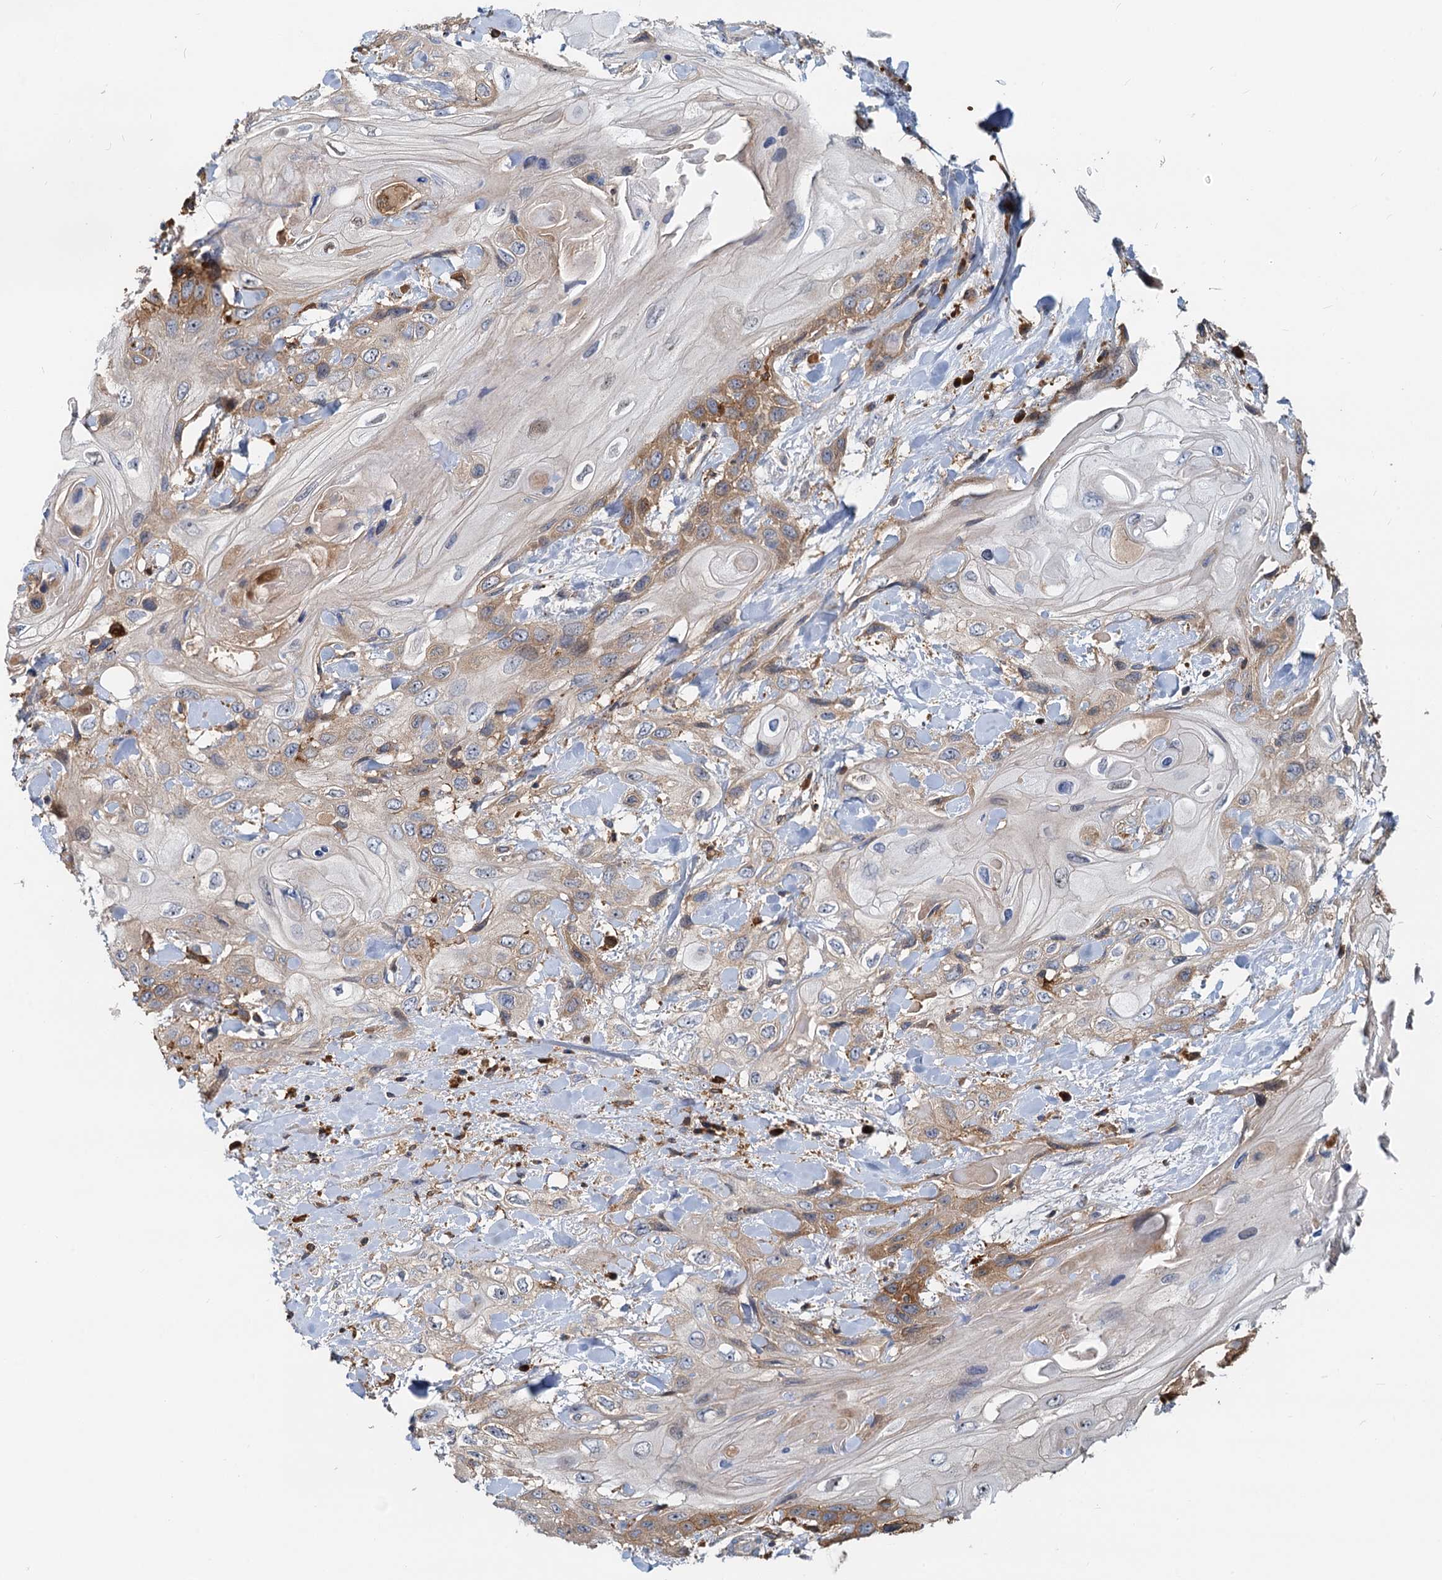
{"staining": {"intensity": "moderate", "quantity": "25%-75%", "location": "cytoplasmic/membranous"}, "tissue": "head and neck cancer", "cell_type": "Tumor cells", "image_type": "cancer", "snomed": [{"axis": "morphology", "description": "Squamous cell carcinoma, NOS"}, {"axis": "topography", "description": "Head-Neck"}], "caption": "Human head and neck cancer (squamous cell carcinoma) stained for a protein (brown) displays moderate cytoplasmic/membranous positive positivity in approximately 25%-75% of tumor cells.", "gene": "LNX2", "patient": {"sex": "female", "age": 43}}